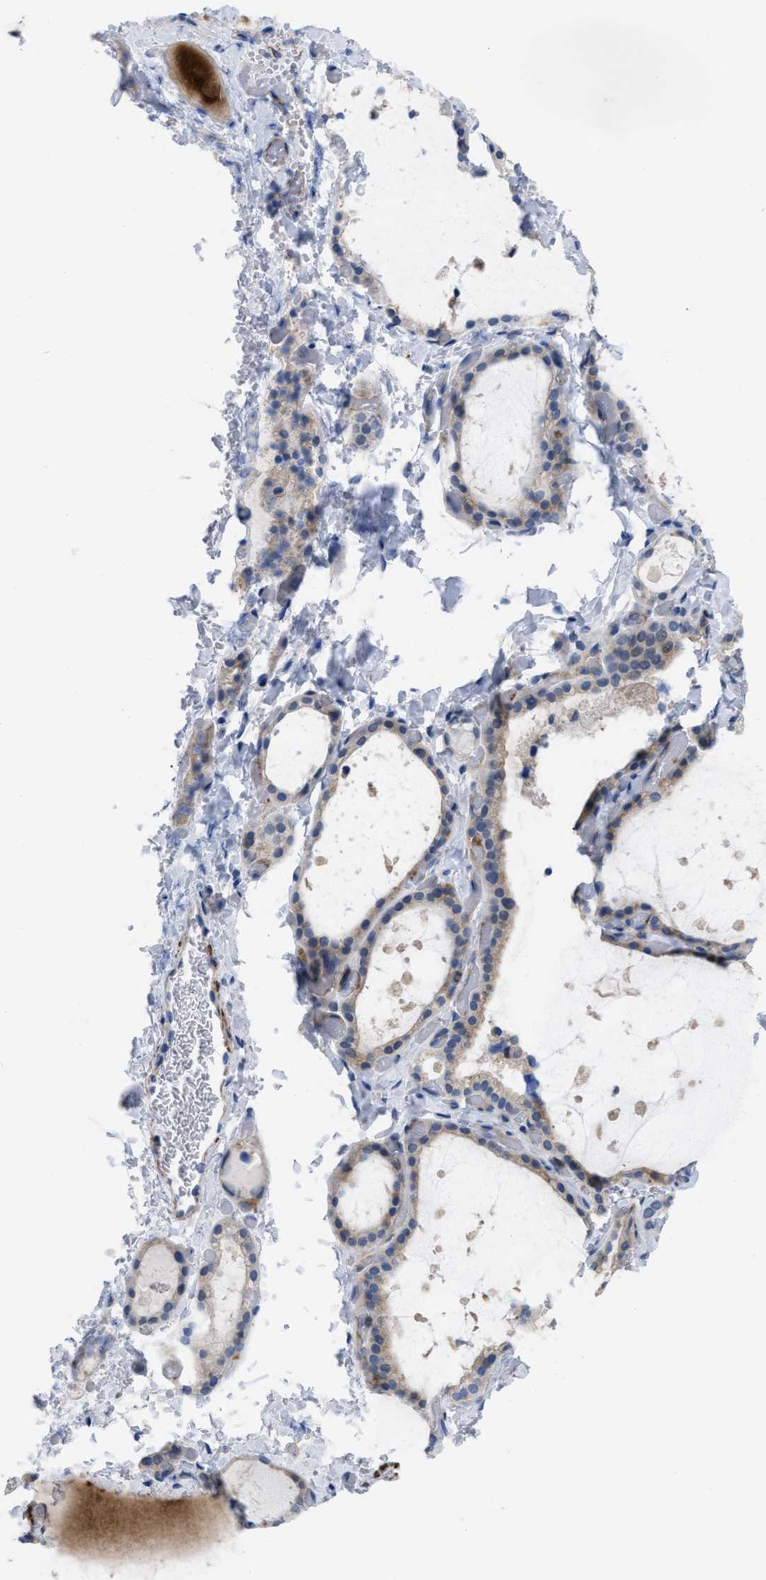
{"staining": {"intensity": "moderate", "quantity": "<25%", "location": "cytoplasmic/membranous"}, "tissue": "thyroid gland", "cell_type": "Glandular cells", "image_type": "normal", "snomed": [{"axis": "morphology", "description": "Normal tissue, NOS"}, {"axis": "topography", "description": "Thyroid gland"}], "caption": "Moderate cytoplasmic/membranous expression is seen in approximately <25% of glandular cells in normal thyroid gland. Using DAB (brown) and hematoxylin (blue) stains, captured at high magnification using brightfield microscopy.", "gene": "PRMT2", "patient": {"sex": "female", "age": 44}}